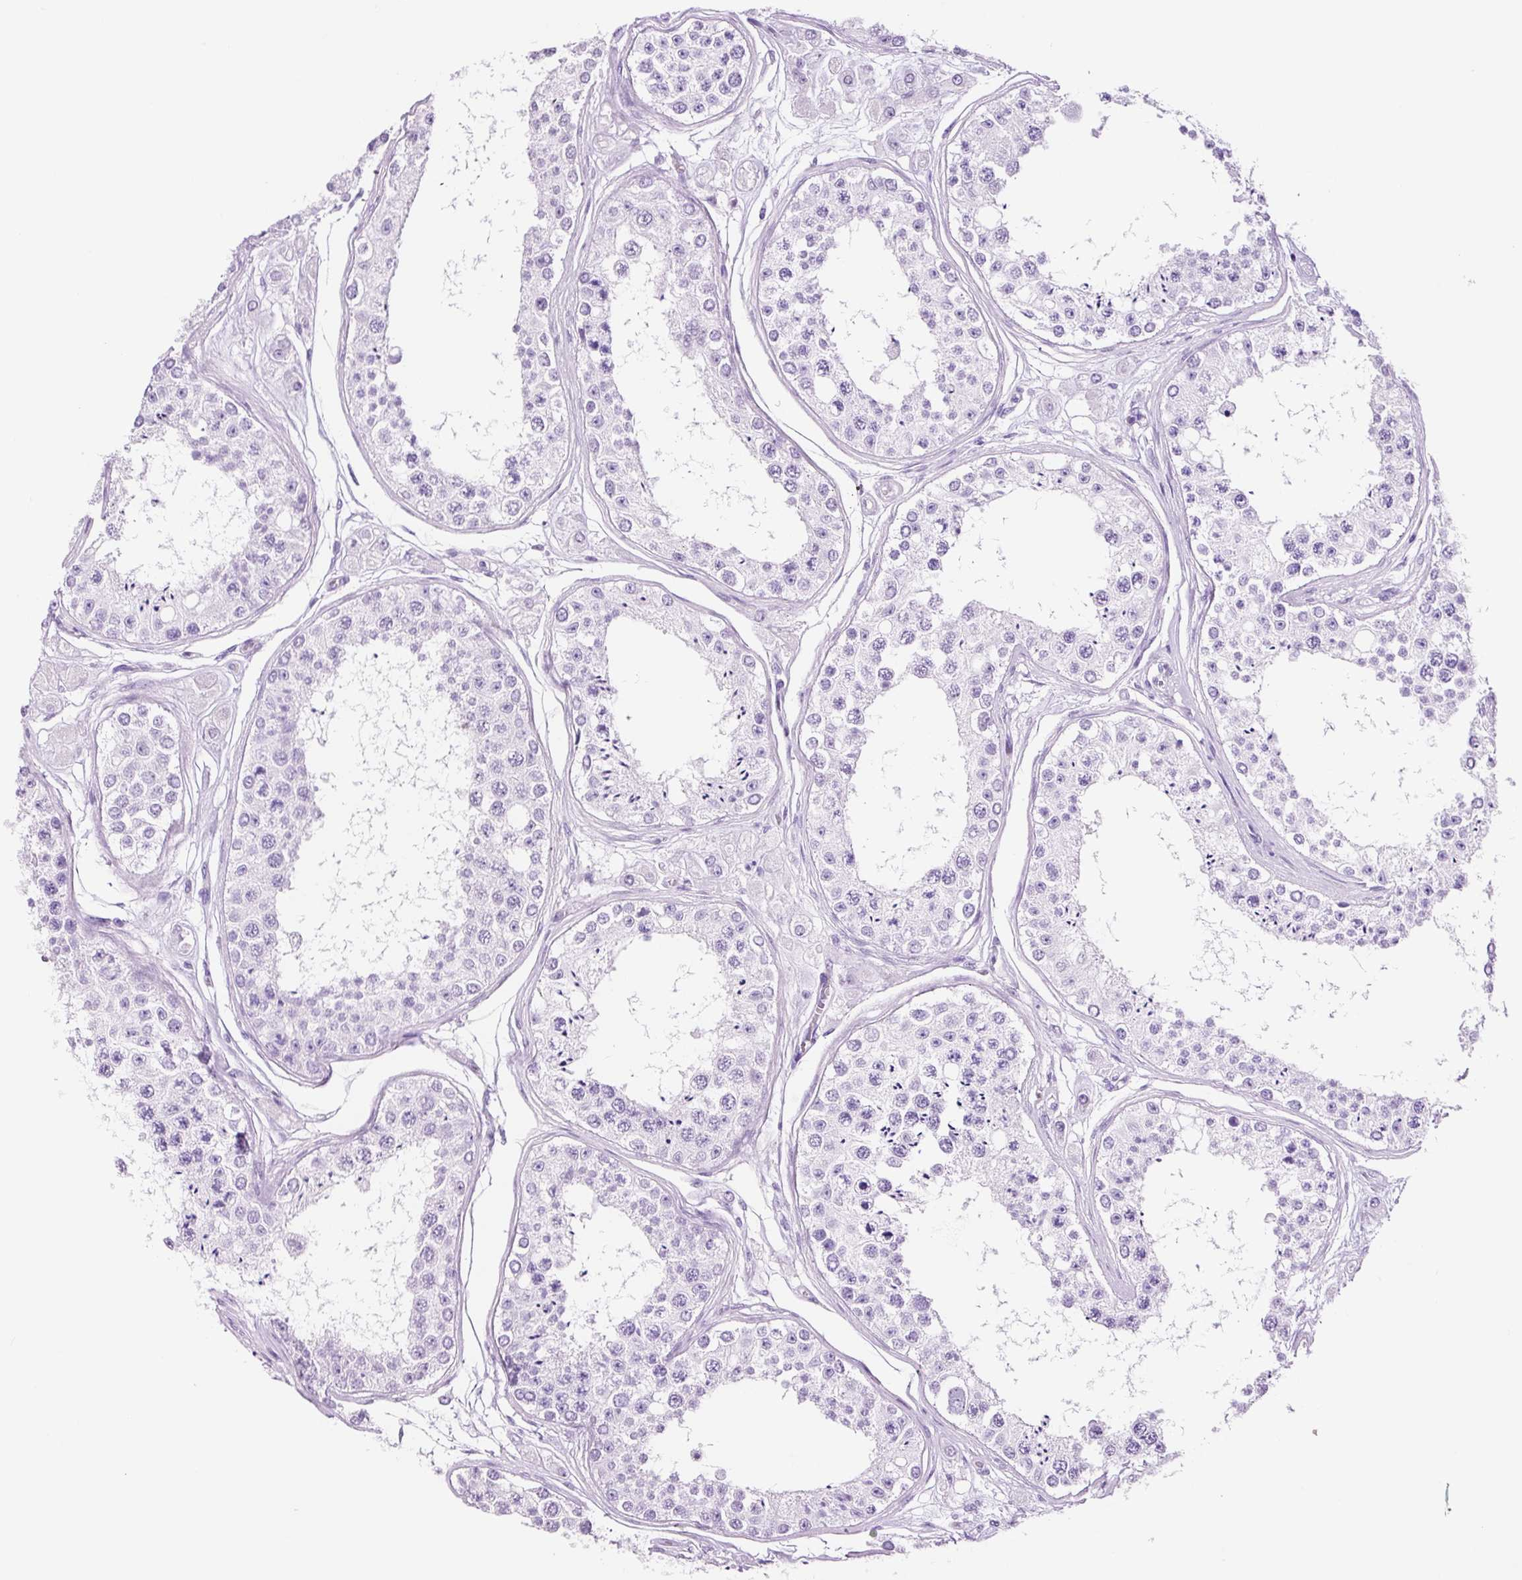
{"staining": {"intensity": "negative", "quantity": "none", "location": "none"}, "tissue": "testis", "cell_type": "Cells in seminiferous ducts", "image_type": "normal", "snomed": [{"axis": "morphology", "description": "Normal tissue, NOS"}, {"axis": "topography", "description": "Testis"}], "caption": "This is an immunohistochemistry micrograph of benign human testis. There is no positivity in cells in seminiferous ducts.", "gene": "ADSS1", "patient": {"sex": "male", "age": 25}}